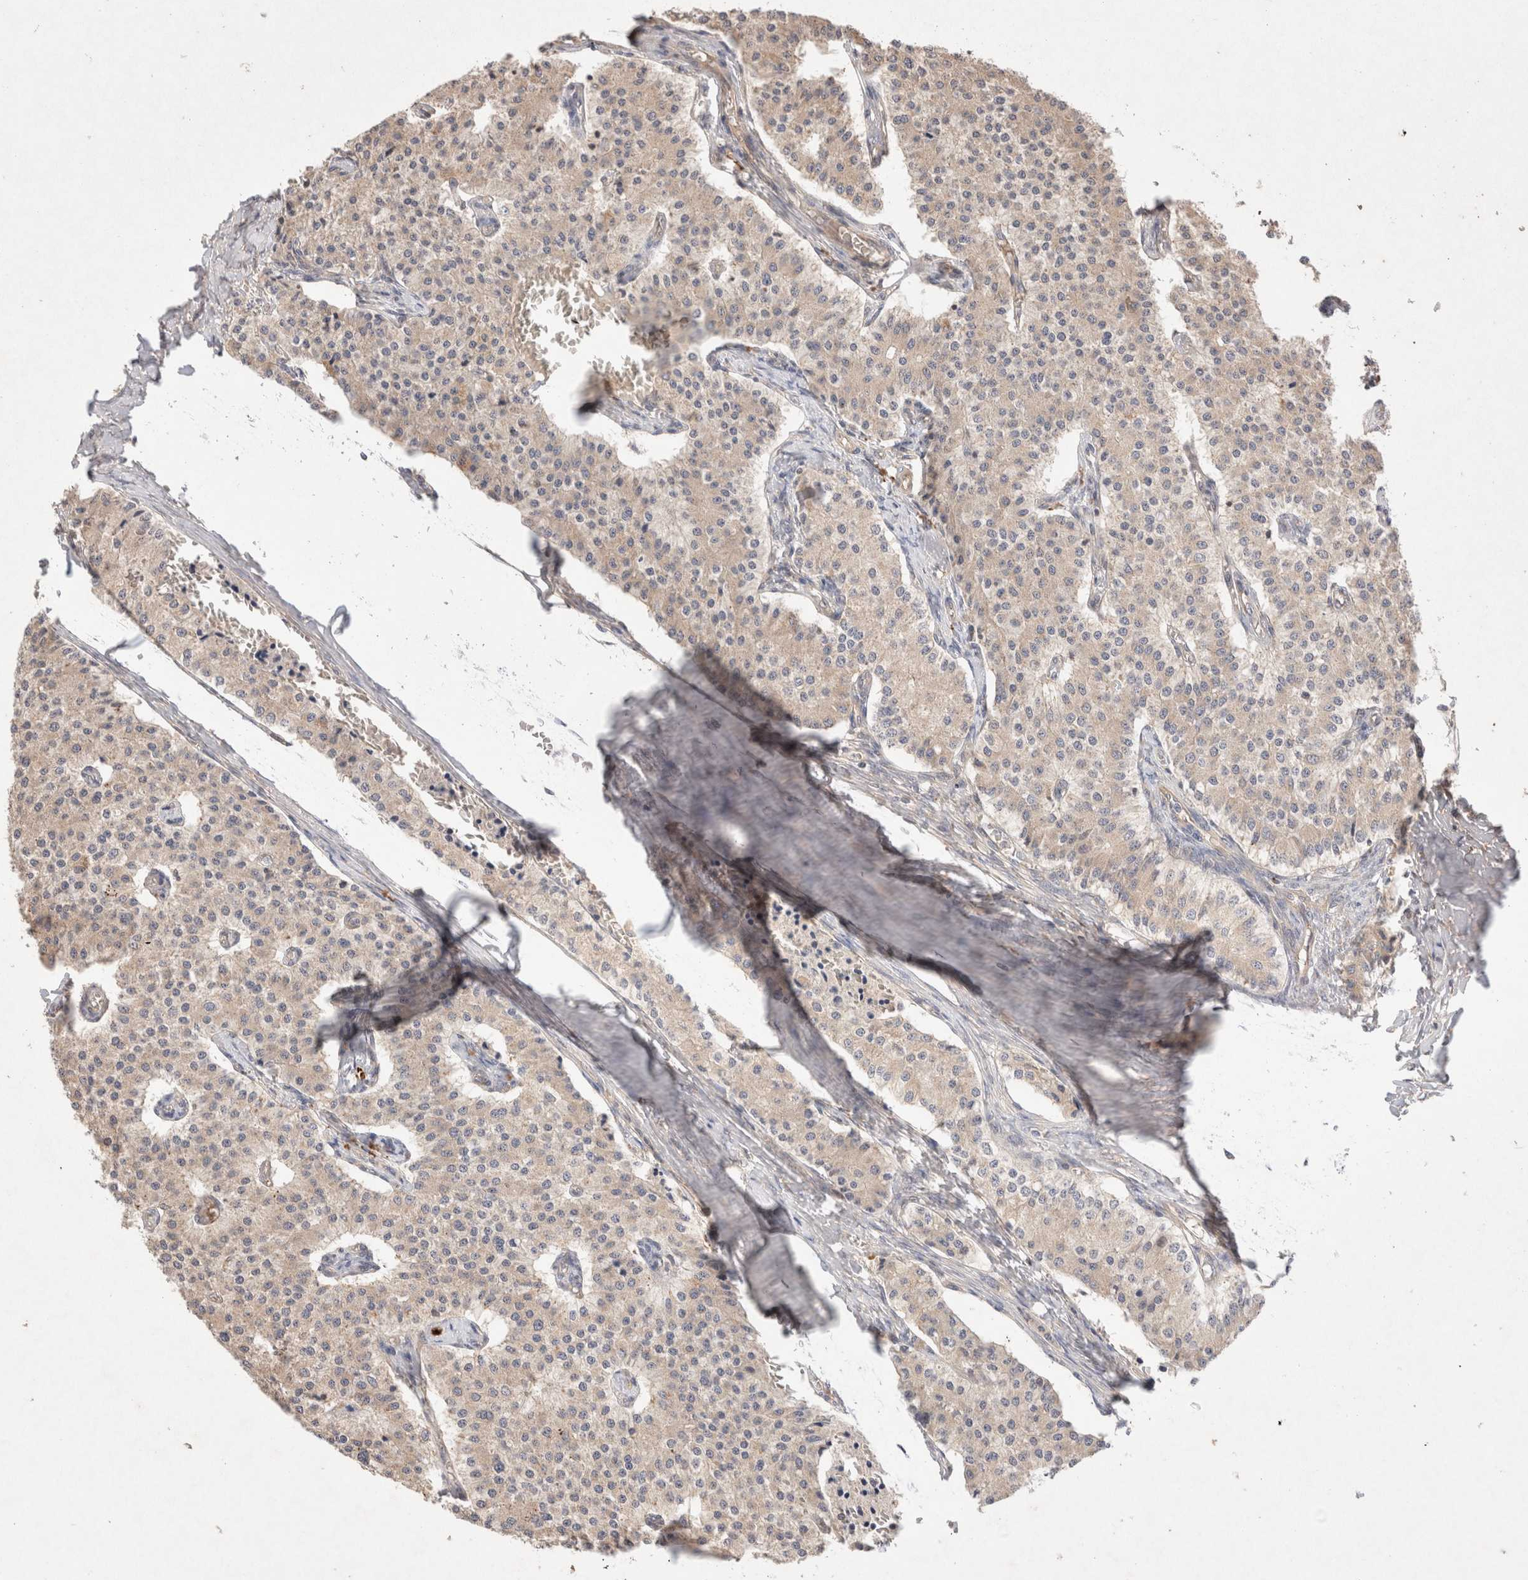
{"staining": {"intensity": "weak", "quantity": ">75%", "location": "cytoplasmic/membranous"}, "tissue": "carcinoid", "cell_type": "Tumor cells", "image_type": "cancer", "snomed": [{"axis": "morphology", "description": "Carcinoid, malignant, NOS"}, {"axis": "topography", "description": "Colon"}], "caption": "High-power microscopy captured an immunohistochemistry micrograph of carcinoid (malignant), revealing weak cytoplasmic/membranous staining in approximately >75% of tumor cells.", "gene": "KLHL20", "patient": {"sex": "female", "age": 52}}